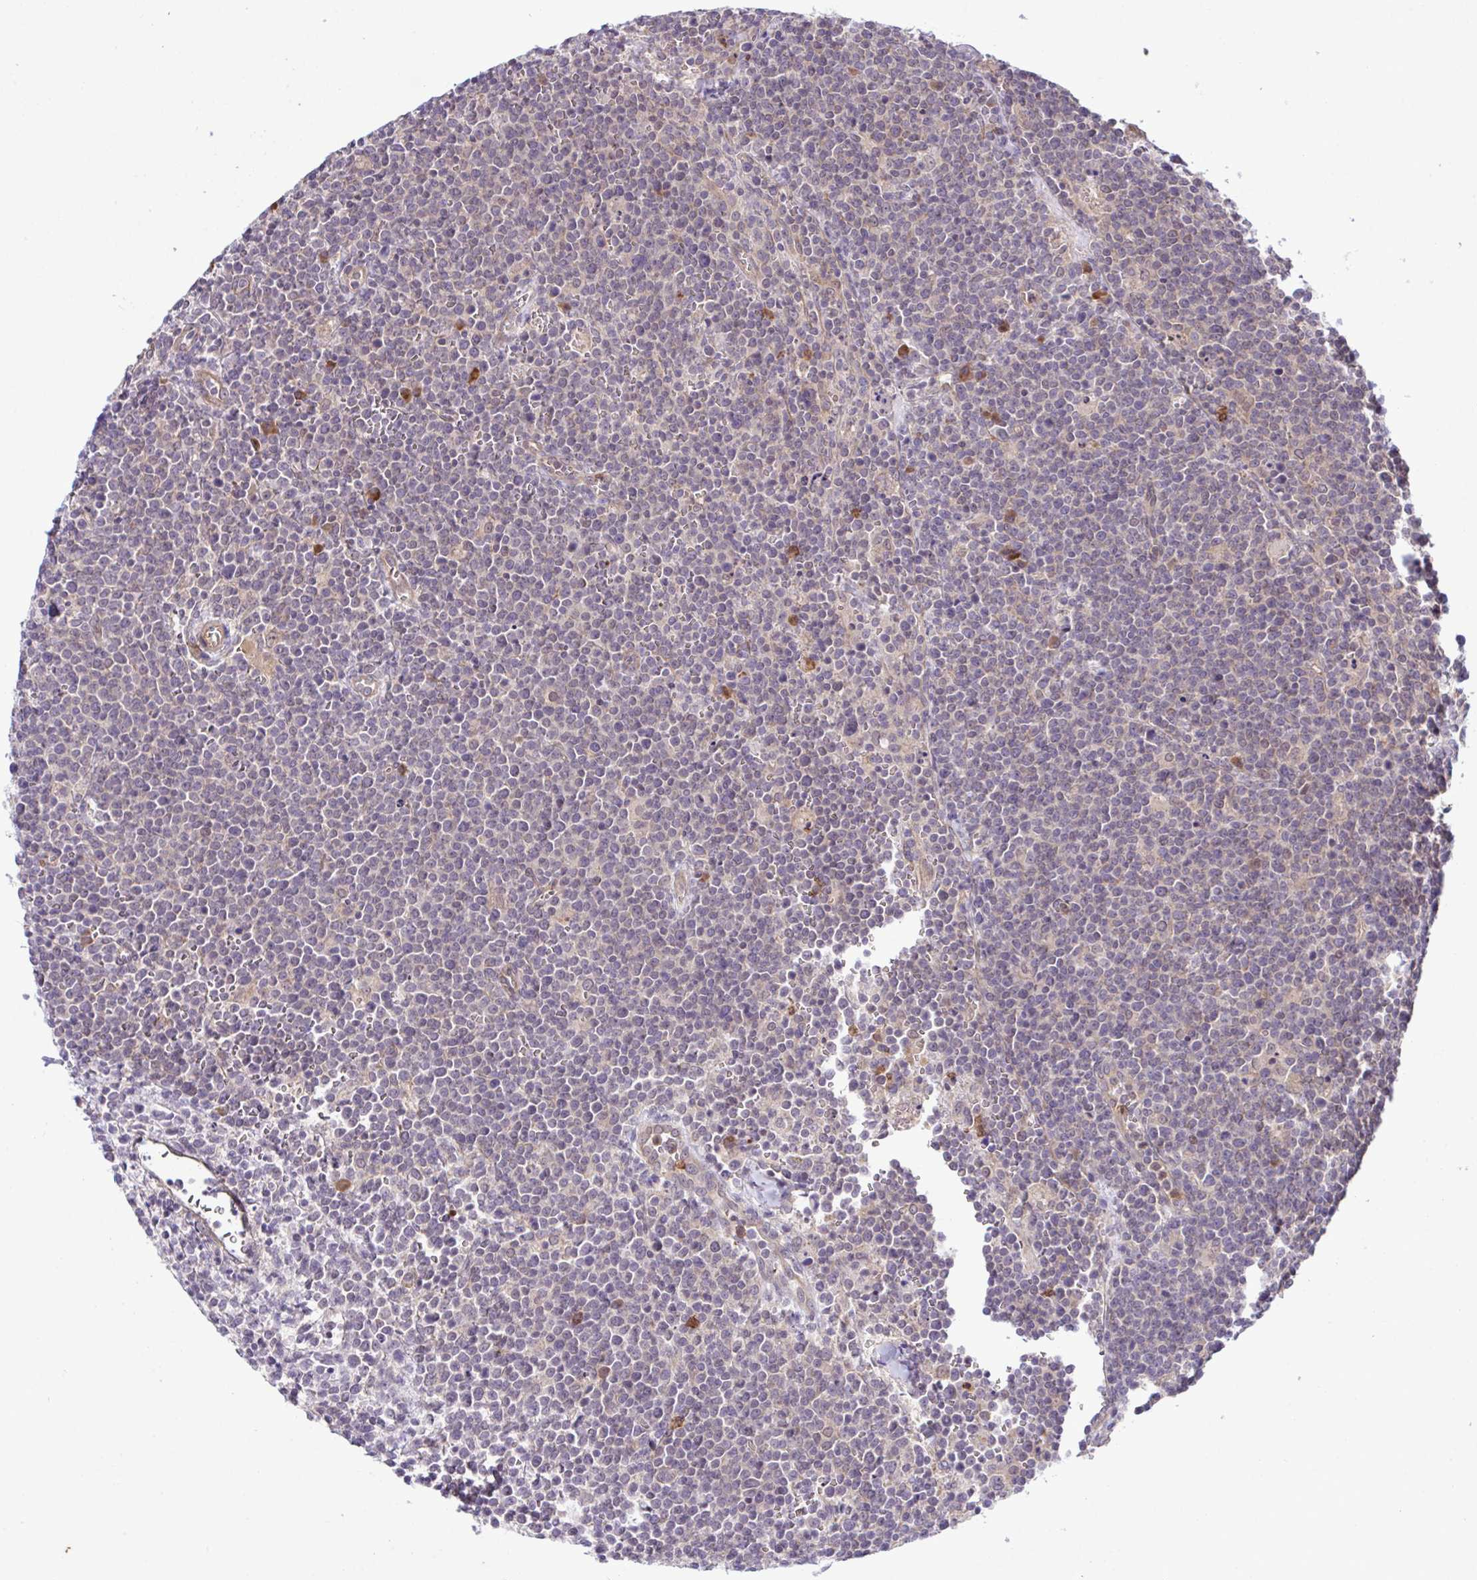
{"staining": {"intensity": "negative", "quantity": "none", "location": "none"}, "tissue": "lymphoma", "cell_type": "Tumor cells", "image_type": "cancer", "snomed": [{"axis": "morphology", "description": "Malignant lymphoma, non-Hodgkin's type, High grade"}, {"axis": "topography", "description": "Lymph node"}], "caption": "Tumor cells are negative for protein expression in human high-grade malignant lymphoma, non-Hodgkin's type. The staining is performed using DAB brown chromogen with nuclei counter-stained in using hematoxylin.", "gene": "CMPK1", "patient": {"sex": "male", "age": 61}}